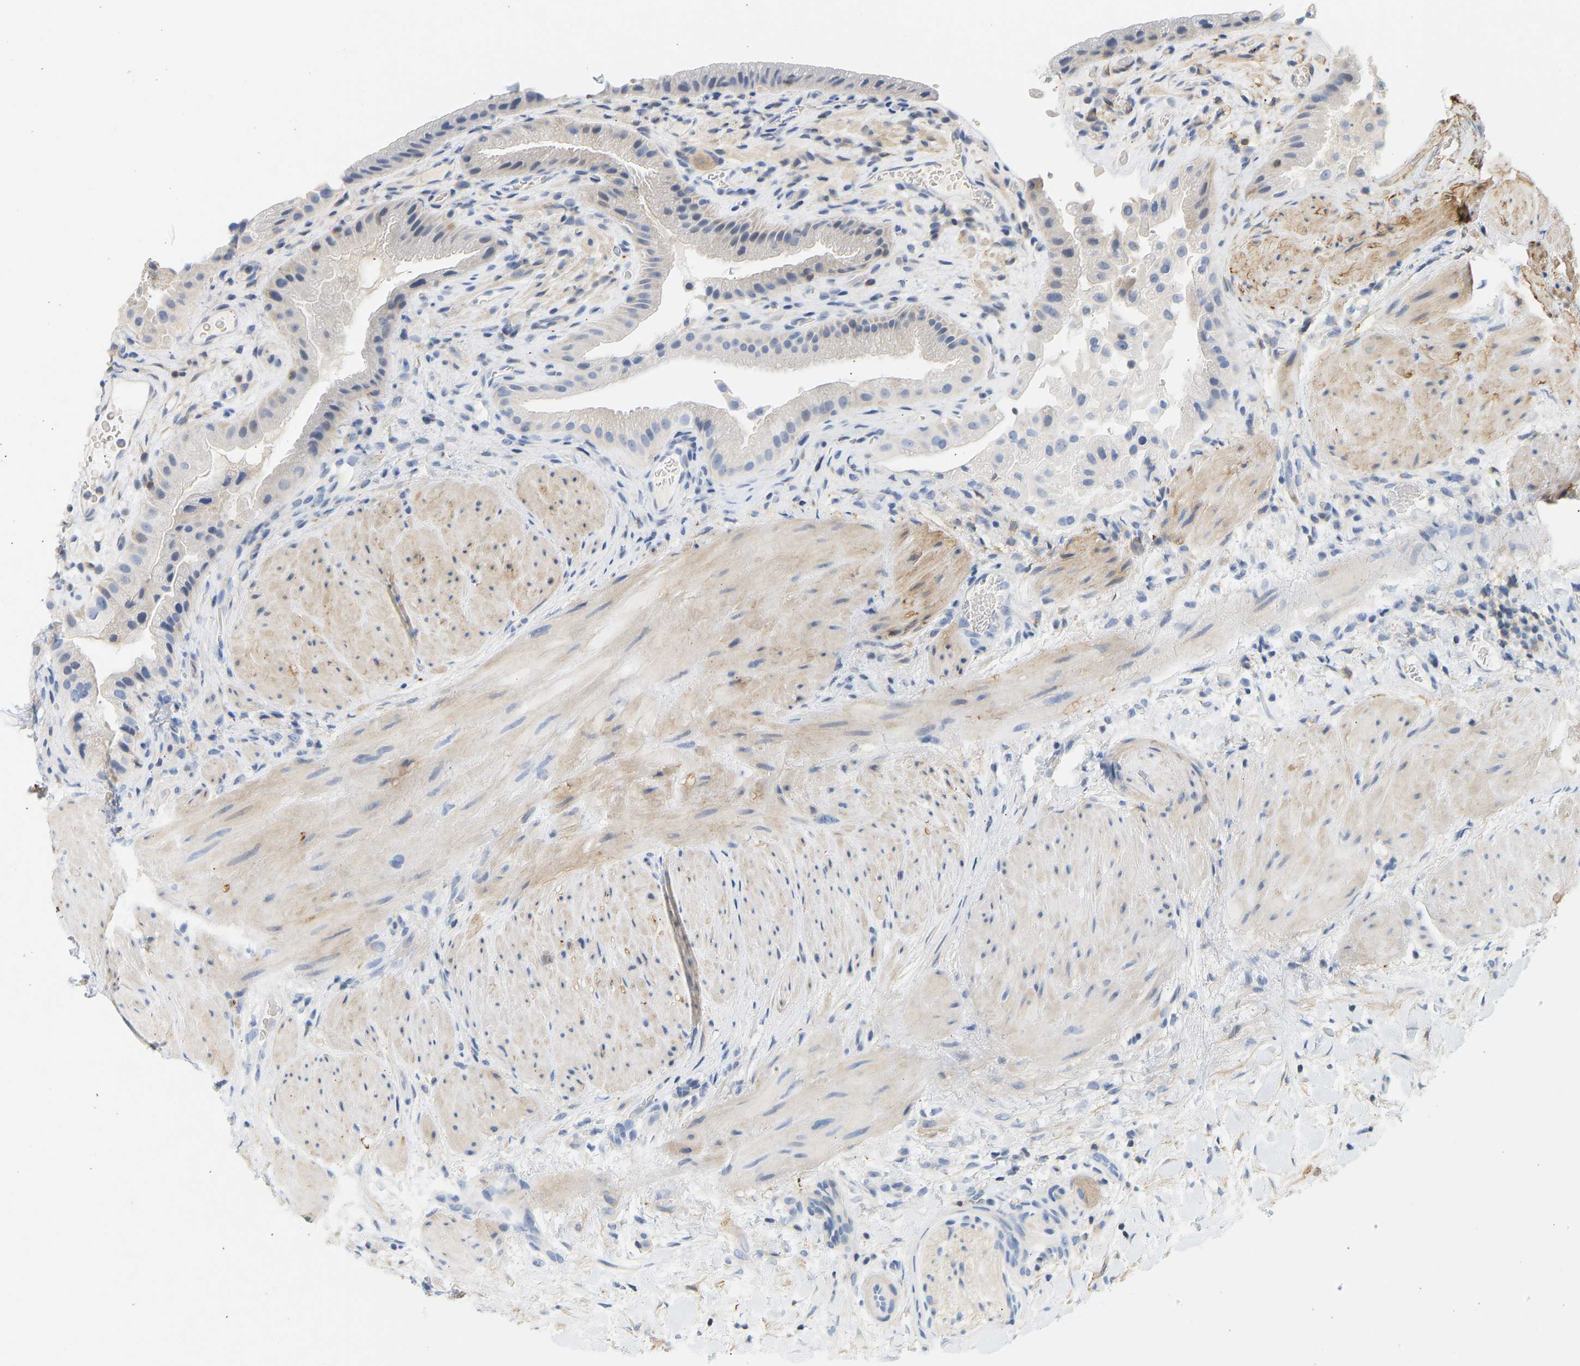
{"staining": {"intensity": "negative", "quantity": "none", "location": "none"}, "tissue": "gallbladder", "cell_type": "Glandular cells", "image_type": "normal", "snomed": [{"axis": "morphology", "description": "Normal tissue, NOS"}, {"axis": "topography", "description": "Gallbladder"}], "caption": "Immunohistochemical staining of benign gallbladder exhibits no significant expression in glandular cells.", "gene": "BVES", "patient": {"sex": "male", "age": 49}}